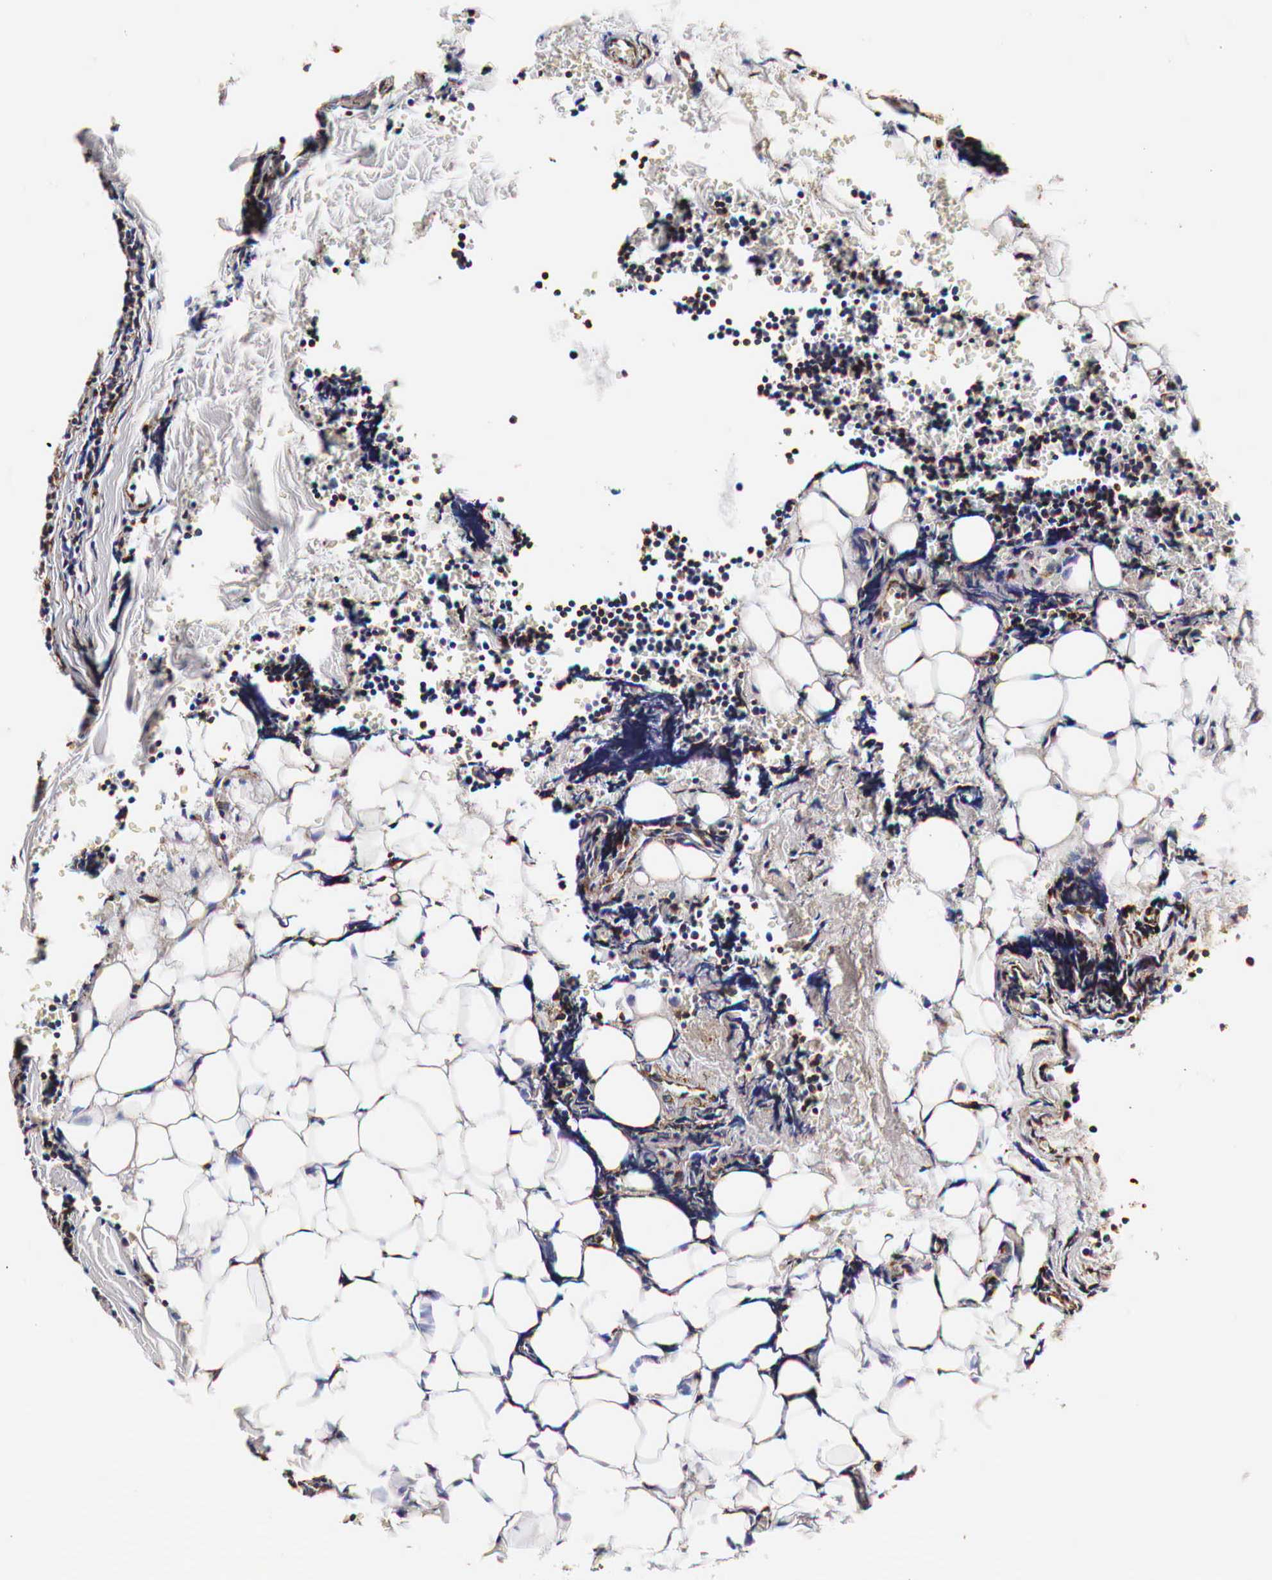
{"staining": {"intensity": "weak", "quantity": "<25%", "location": "cytoplasmic/membranous"}, "tissue": "lymphoma", "cell_type": "Tumor cells", "image_type": "cancer", "snomed": [{"axis": "morphology", "description": "Malignant lymphoma, non-Hodgkin's type, Low grade"}, {"axis": "topography", "description": "Lymph node"}], "caption": "Tumor cells show no significant positivity in low-grade malignant lymphoma, non-Hodgkin's type. (Stains: DAB IHC with hematoxylin counter stain, Microscopy: brightfield microscopy at high magnification).", "gene": "CKAP4", "patient": {"sex": "male", "age": 57}}